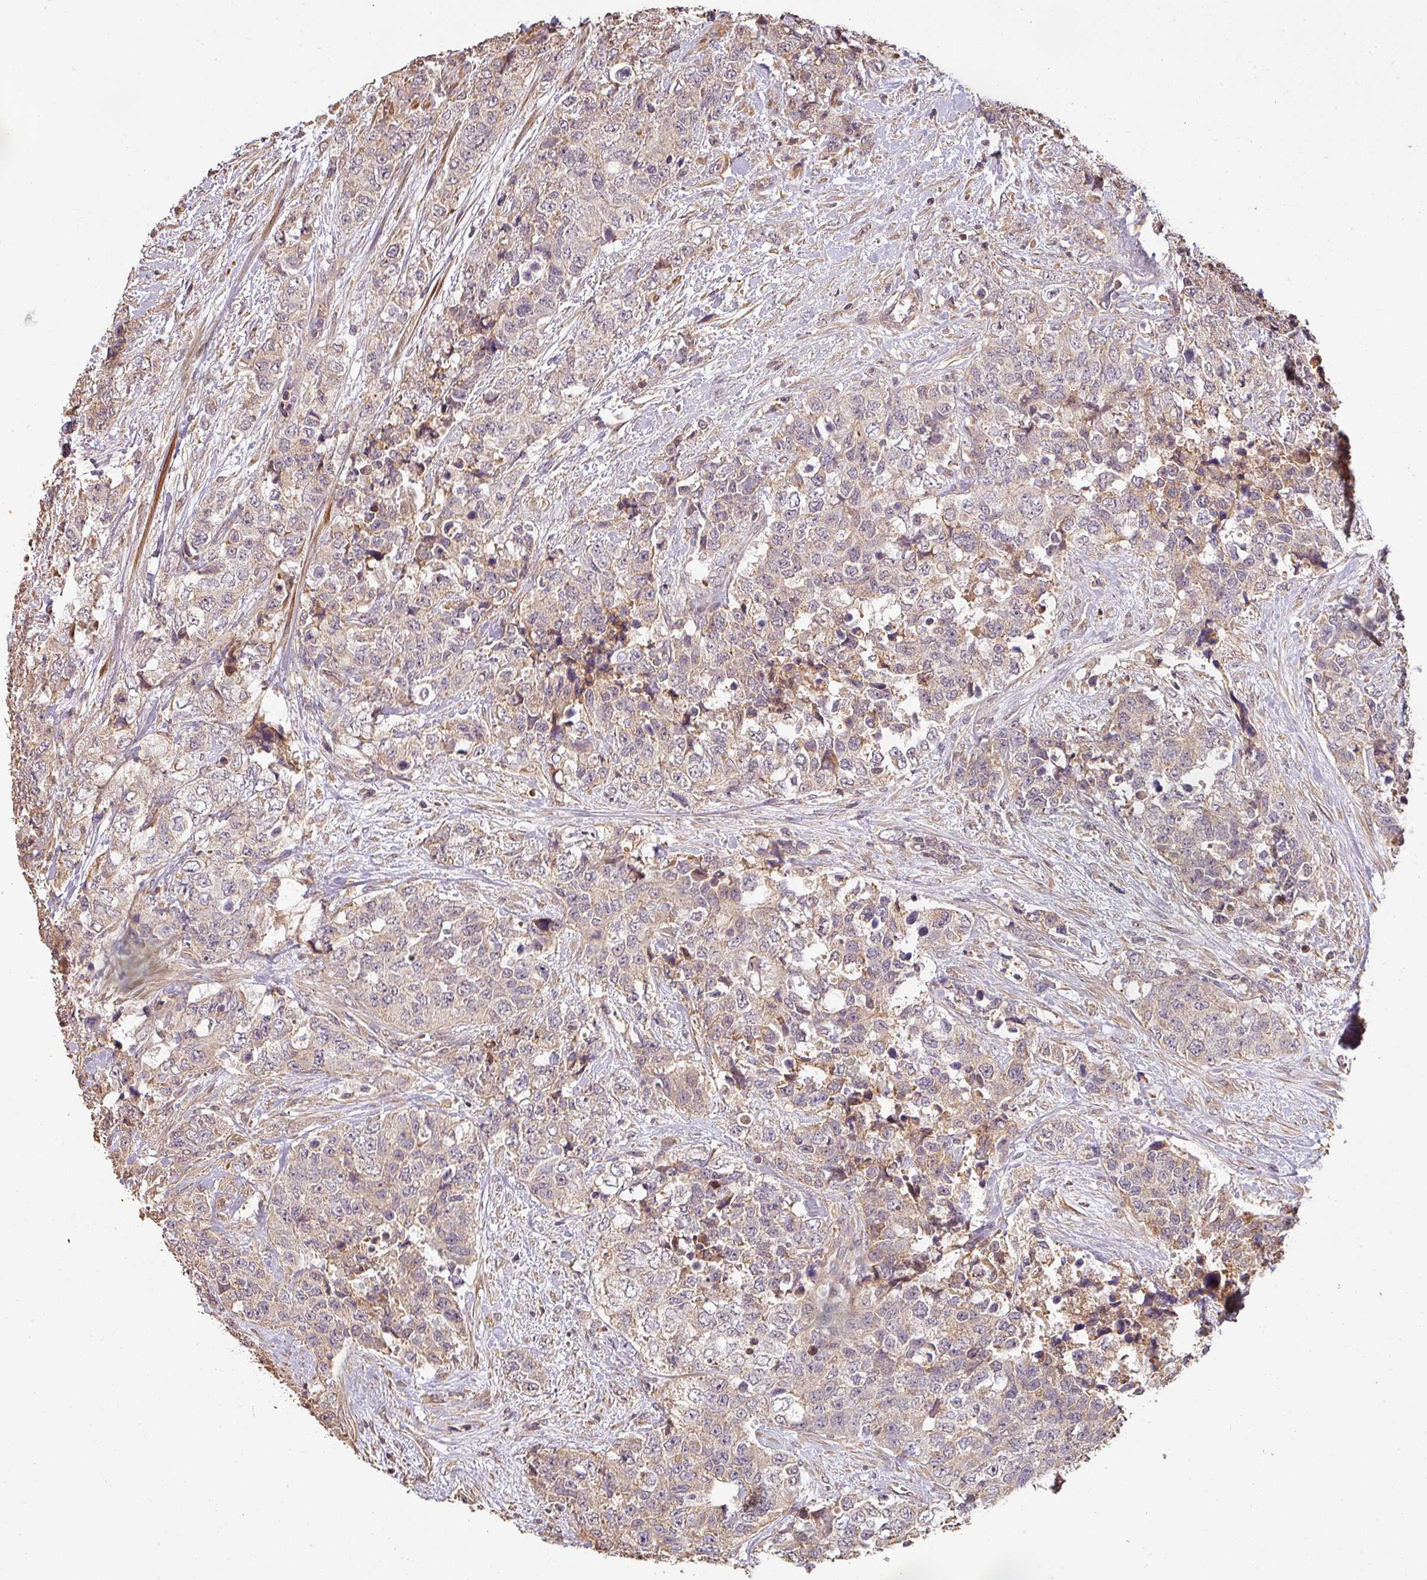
{"staining": {"intensity": "negative", "quantity": "none", "location": "none"}, "tissue": "urothelial cancer", "cell_type": "Tumor cells", "image_type": "cancer", "snomed": [{"axis": "morphology", "description": "Urothelial carcinoma, High grade"}, {"axis": "topography", "description": "Urinary bladder"}], "caption": "Micrograph shows no protein expression in tumor cells of urothelial carcinoma (high-grade) tissue.", "gene": "BPIFB3", "patient": {"sex": "female", "age": 78}}